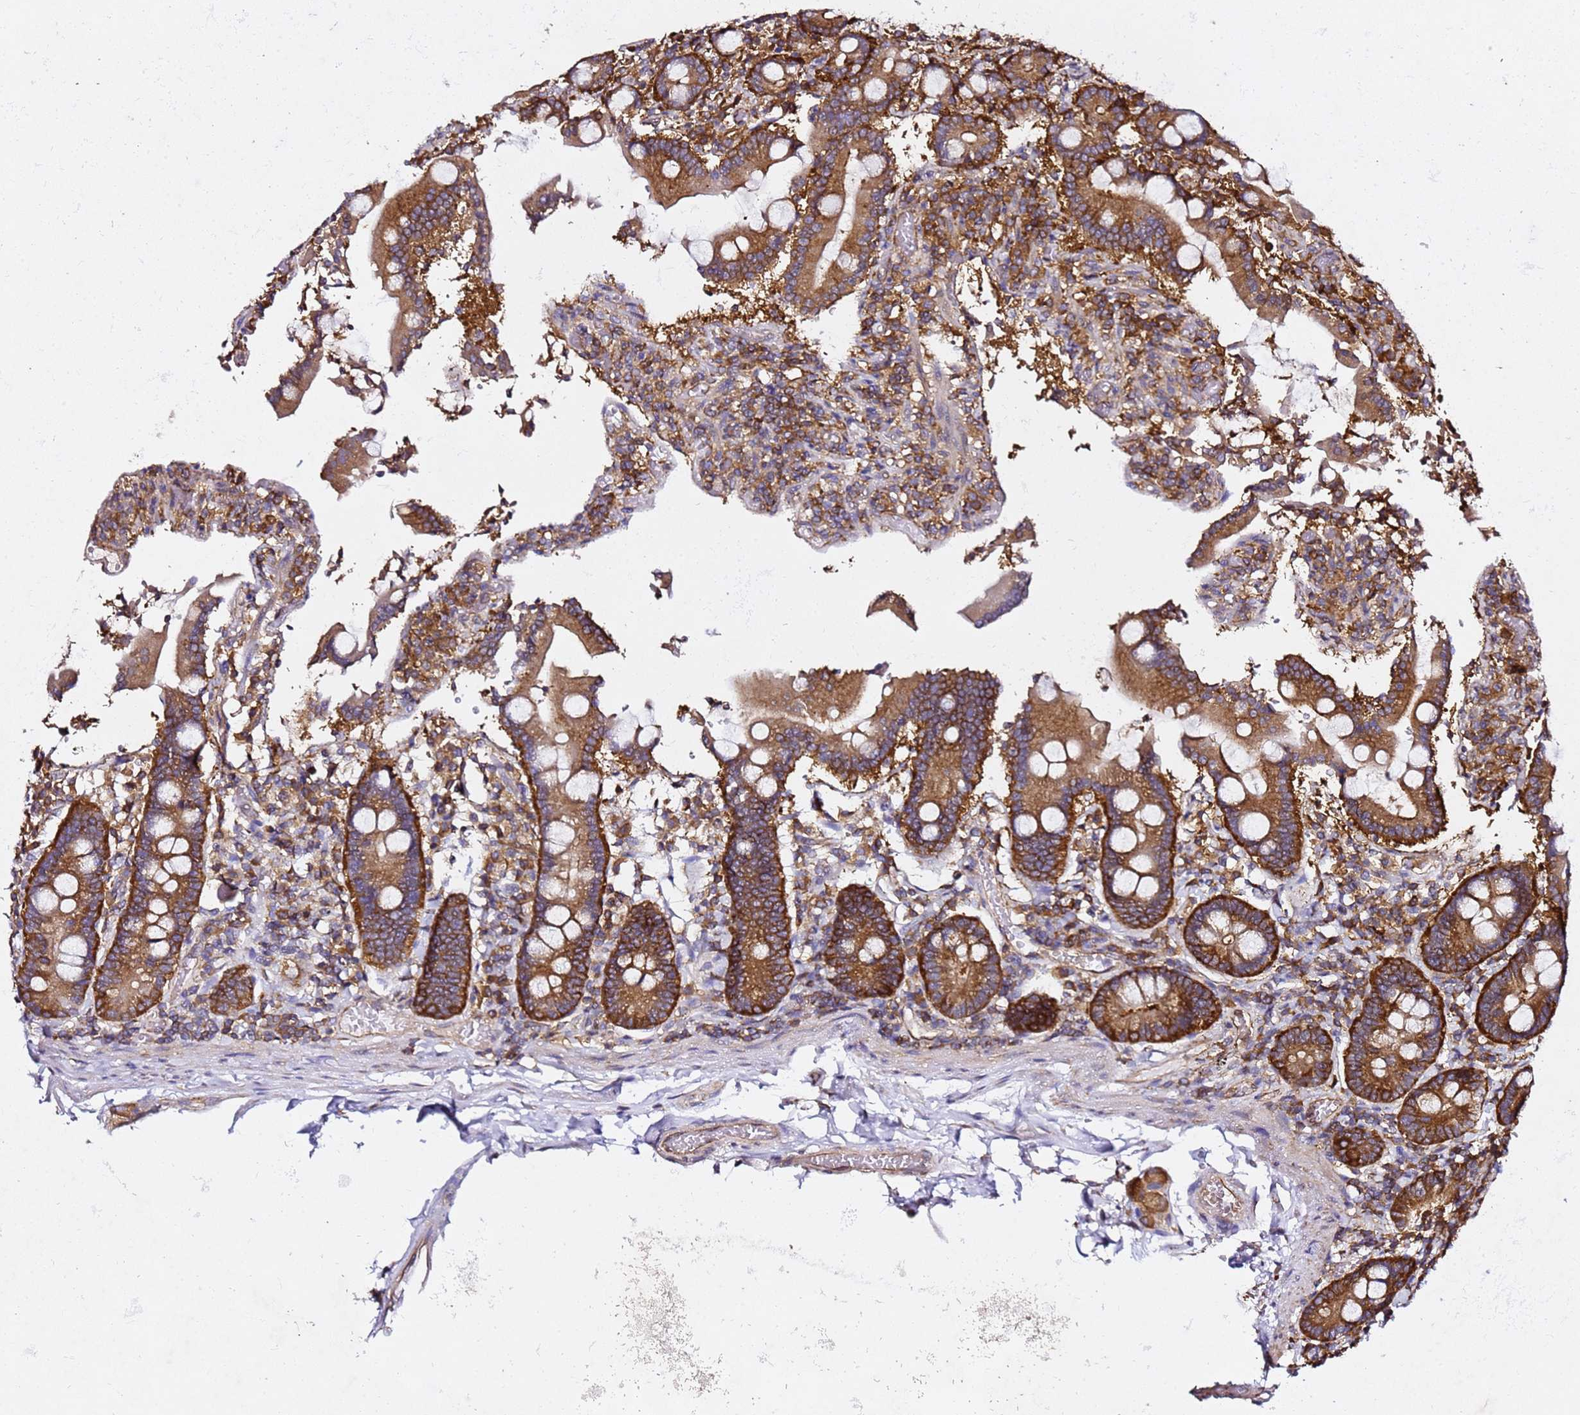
{"staining": {"intensity": "strong", "quantity": ">75%", "location": "cytoplasmic/membranous"}, "tissue": "duodenum", "cell_type": "Glandular cells", "image_type": "normal", "snomed": [{"axis": "morphology", "description": "Normal tissue, NOS"}, {"axis": "topography", "description": "Duodenum"}], "caption": "Immunohistochemical staining of unremarkable duodenum shows >75% levels of strong cytoplasmic/membranous protein expression in approximately >75% of glandular cells.", "gene": "TPST1", "patient": {"sex": "male", "age": 55}}